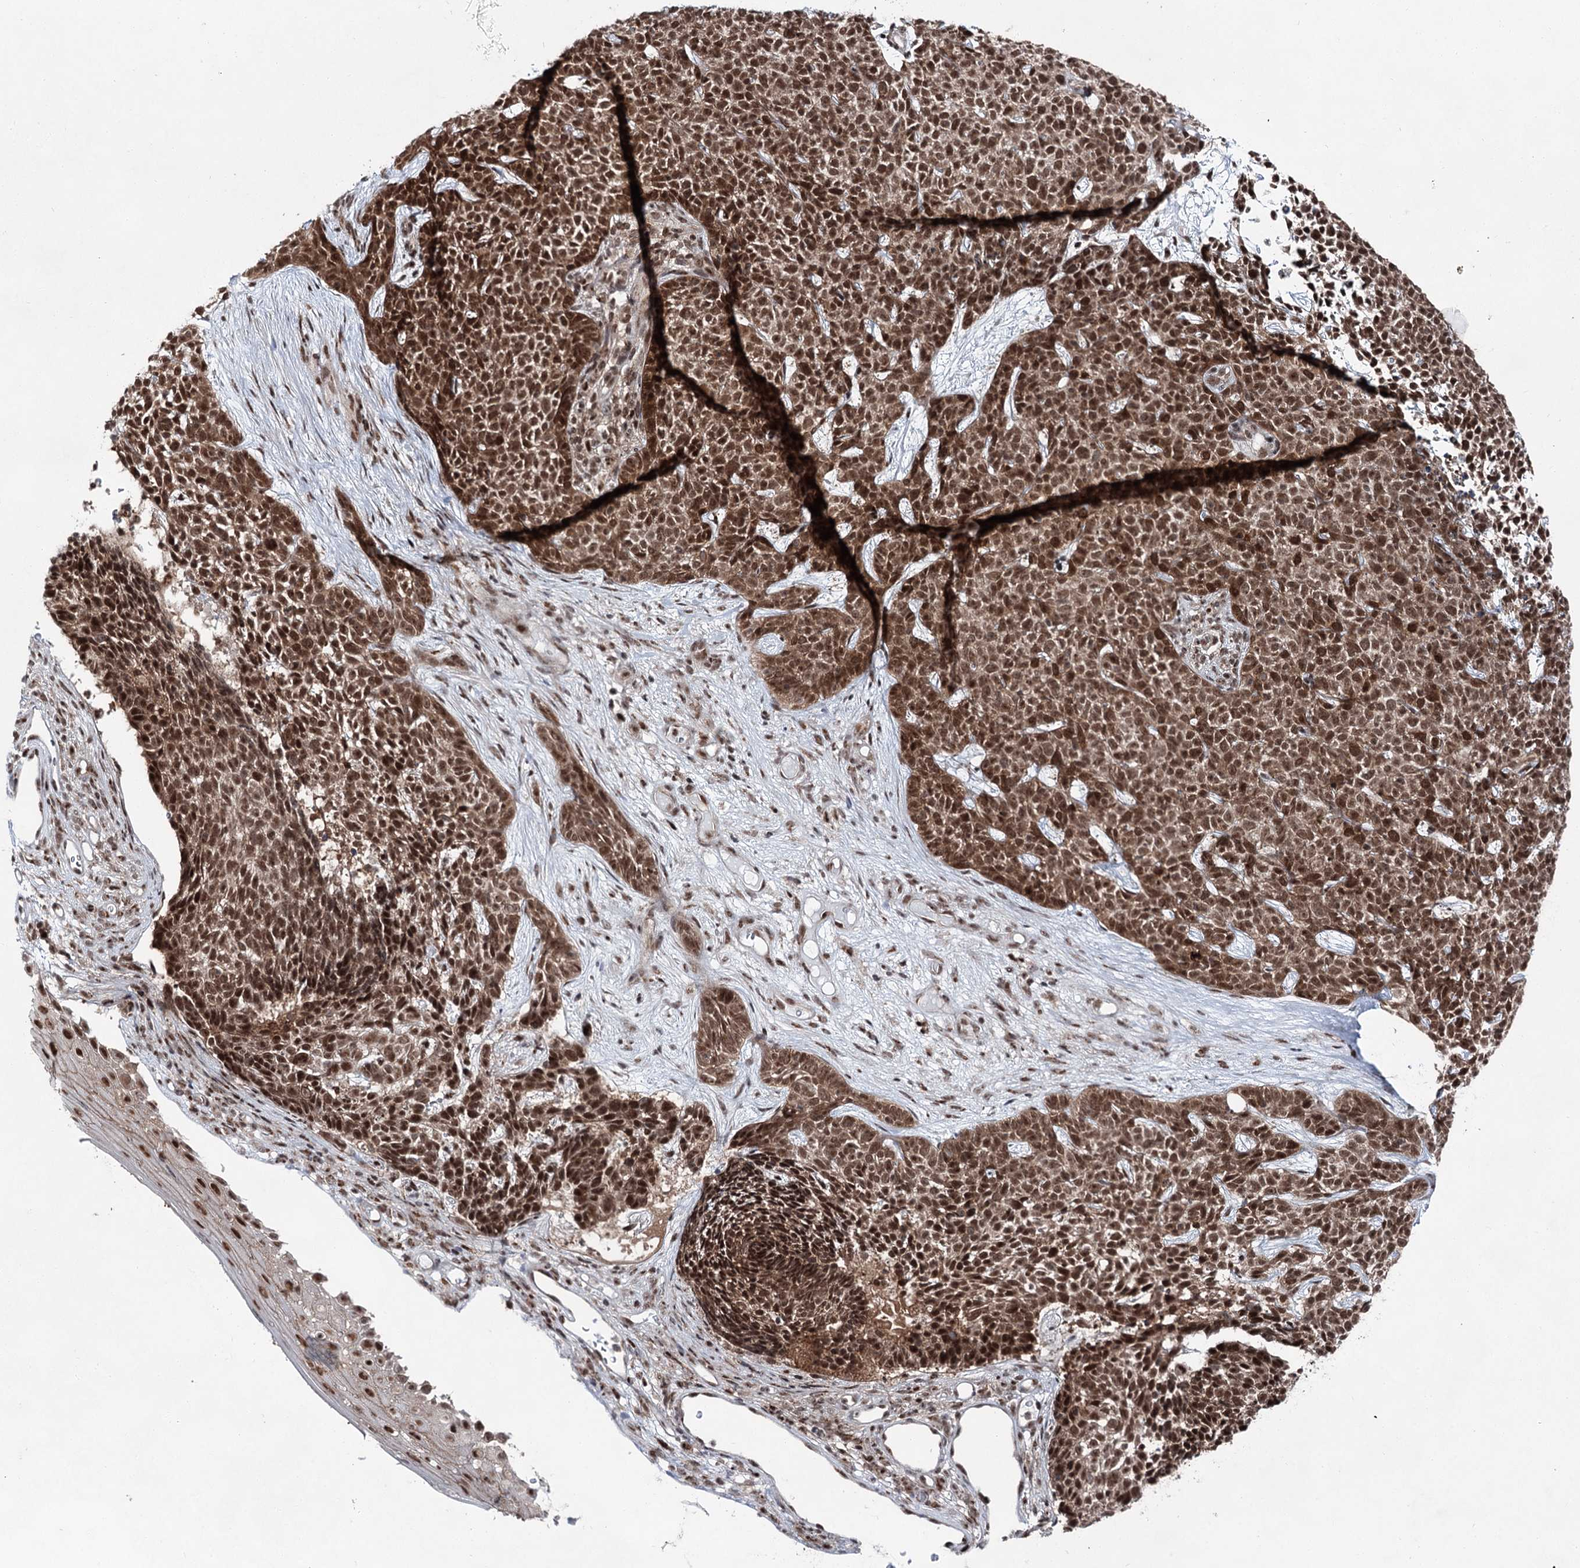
{"staining": {"intensity": "strong", "quantity": ">75%", "location": "cytoplasmic/membranous,nuclear"}, "tissue": "skin cancer", "cell_type": "Tumor cells", "image_type": "cancer", "snomed": [{"axis": "morphology", "description": "Basal cell carcinoma"}, {"axis": "topography", "description": "Skin"}], "caption": "Skin cancer tissue exhibits strong cytoplasmic/membranous and nuclear expression in about >75% of tumor cells", "gene": "ZCCHC8", "patient": {"sex": "female", "age": 84}}